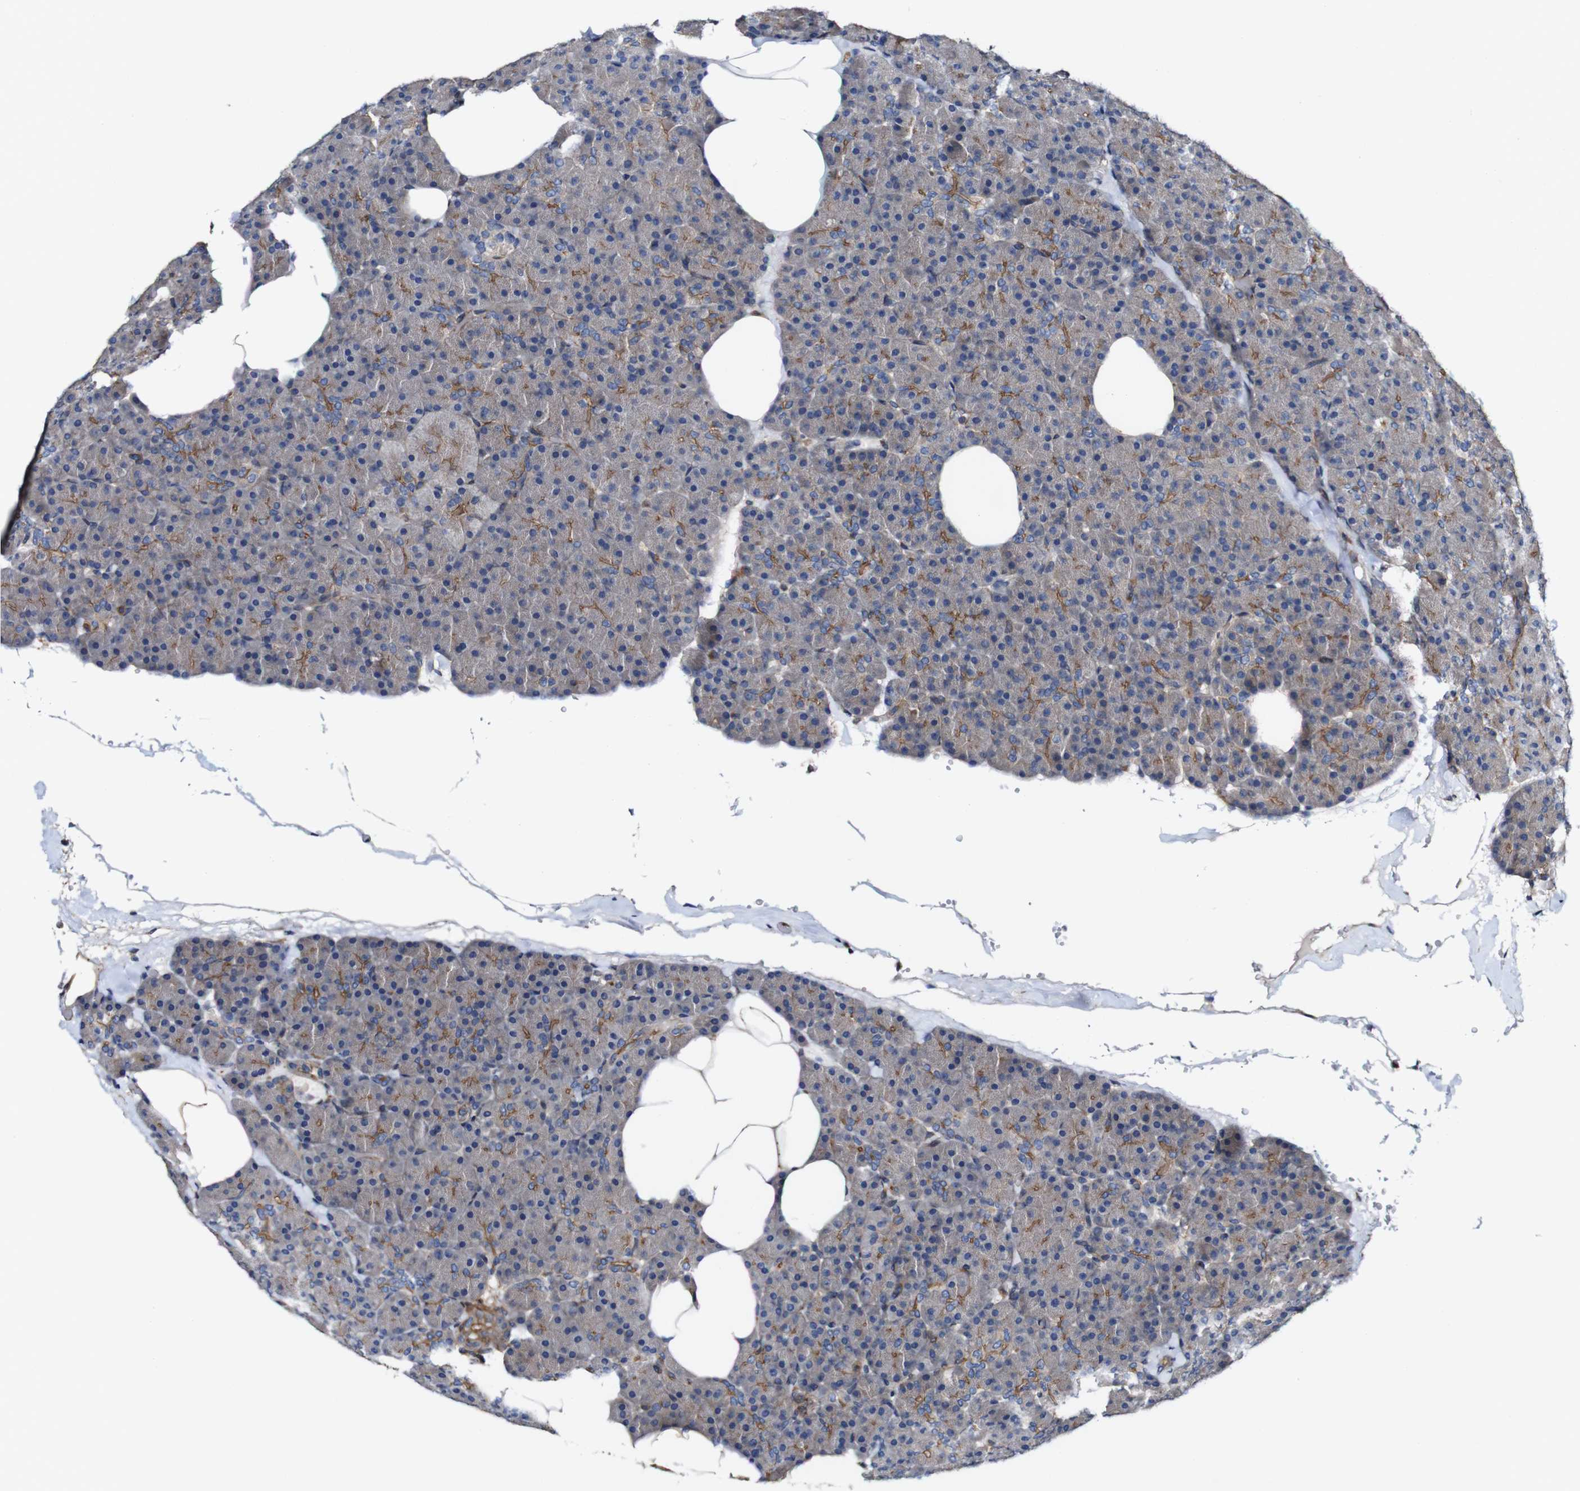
{"staining": {"intensity": "moderate", "quantity": "<25%", "location": "cytoplasmic/membranous"}, "tissue": "pancreas", "cell_type": "Exocrine glandular cells", "image_type": "normal", "snomed": [{"axis": "morphology", "description": "Normal tissue, NOS"}, {"axis": "topography", "description": "Pancreas"}], "caption": "Moderate cytoplasmic/membranous positivity for a protein is identified in about <25% of exocrine glandular cells of benign pancreas using immunohistochemistry.", "gene": "GSDME", "patient": {"sex": "female", "age": 35}}